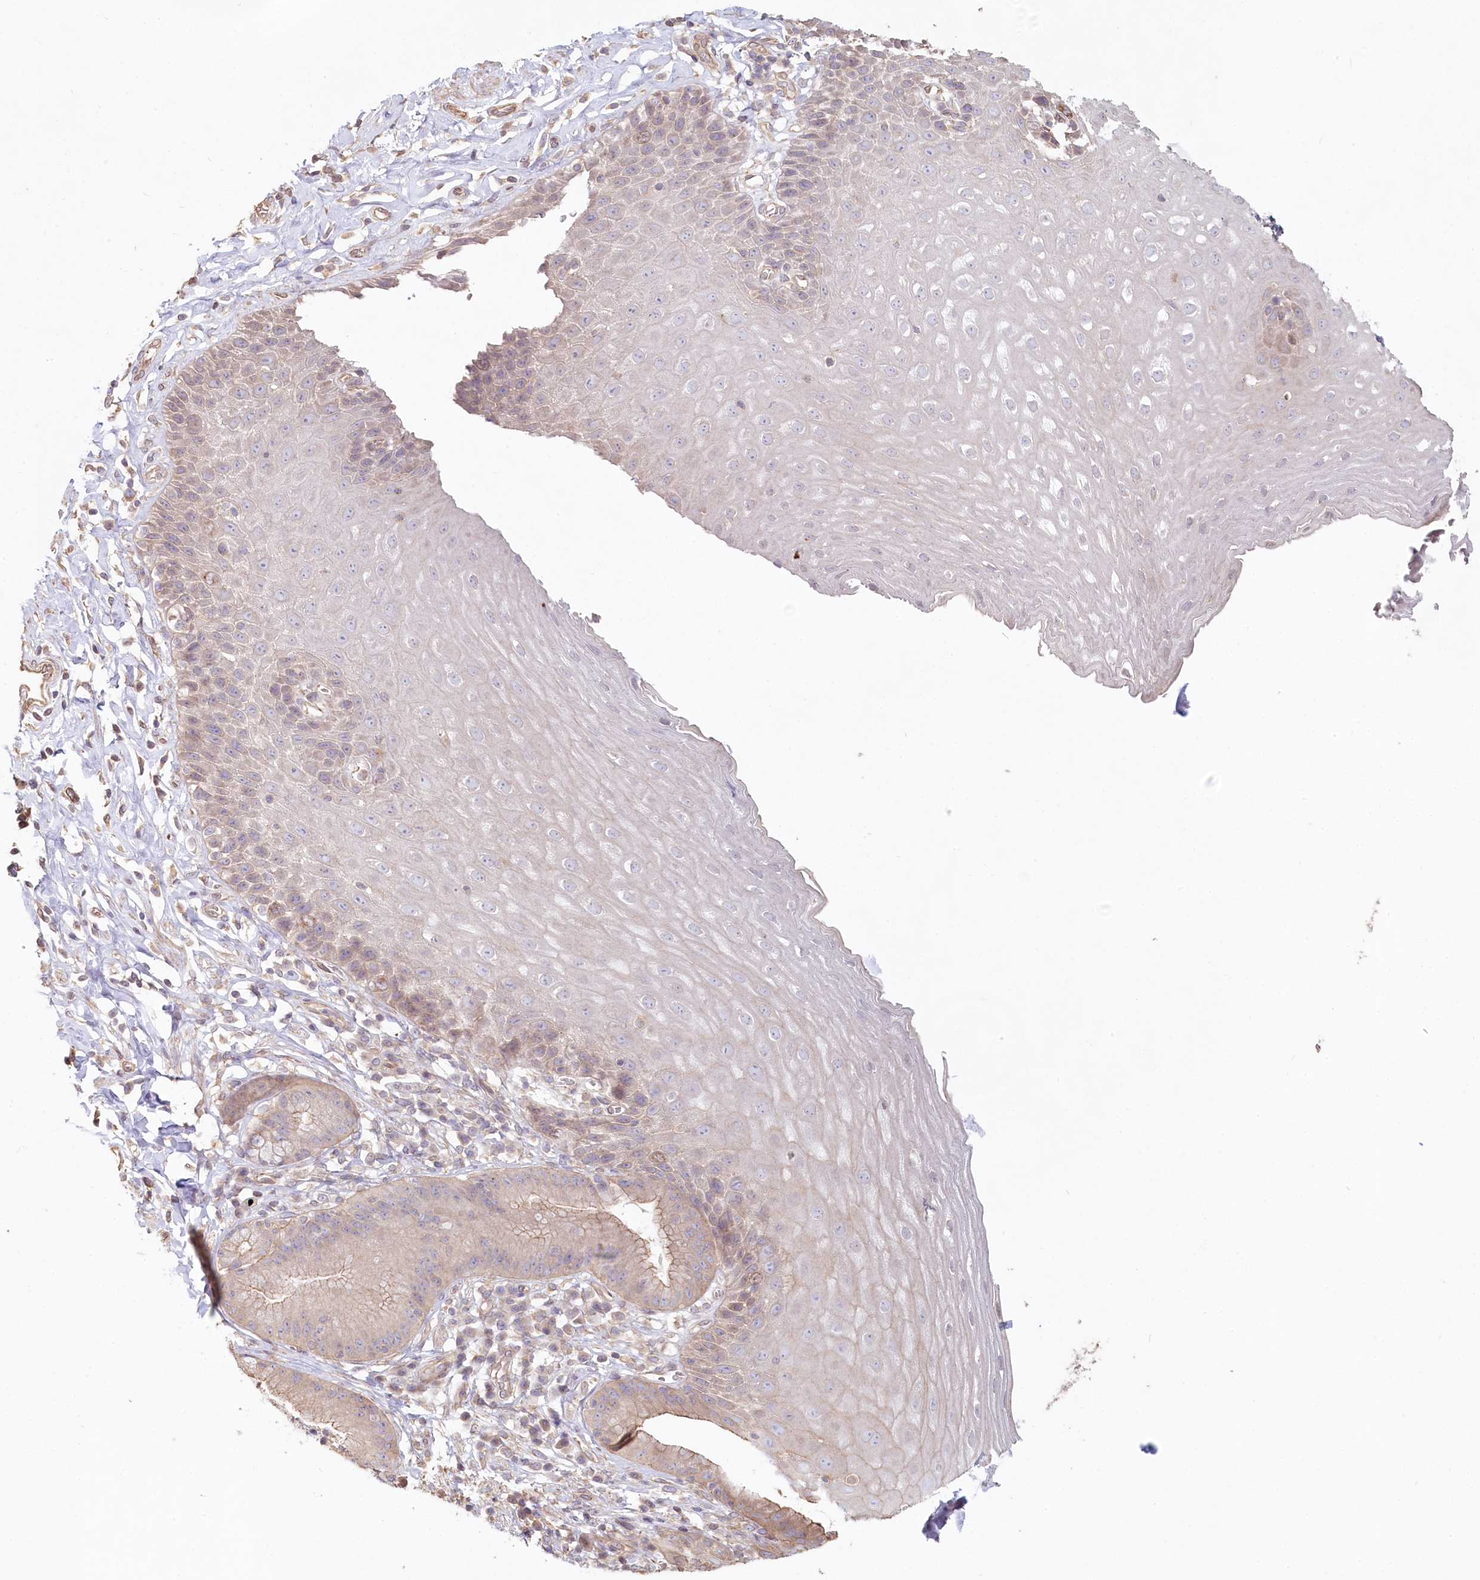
{"staining": {"intensity": "weak", "quantity": "<25%", "location": "cytoplasmic/membranous"}, "tissue": "esophagus", "cell_type": "Squamous epithelial cells", "image_type": "normal", "snomed": [{"axis": "morphology", "description": "Normal tissue, NOS"}, {"axis": "topography", "description": "Esophagus"}], "caption": "DAB immunohistochemical staining of benign human esophagus shows no significant staining in squamous epithelial cells.", "gene": "TCHP", "patient": {"sex": "female", "age": 61}}